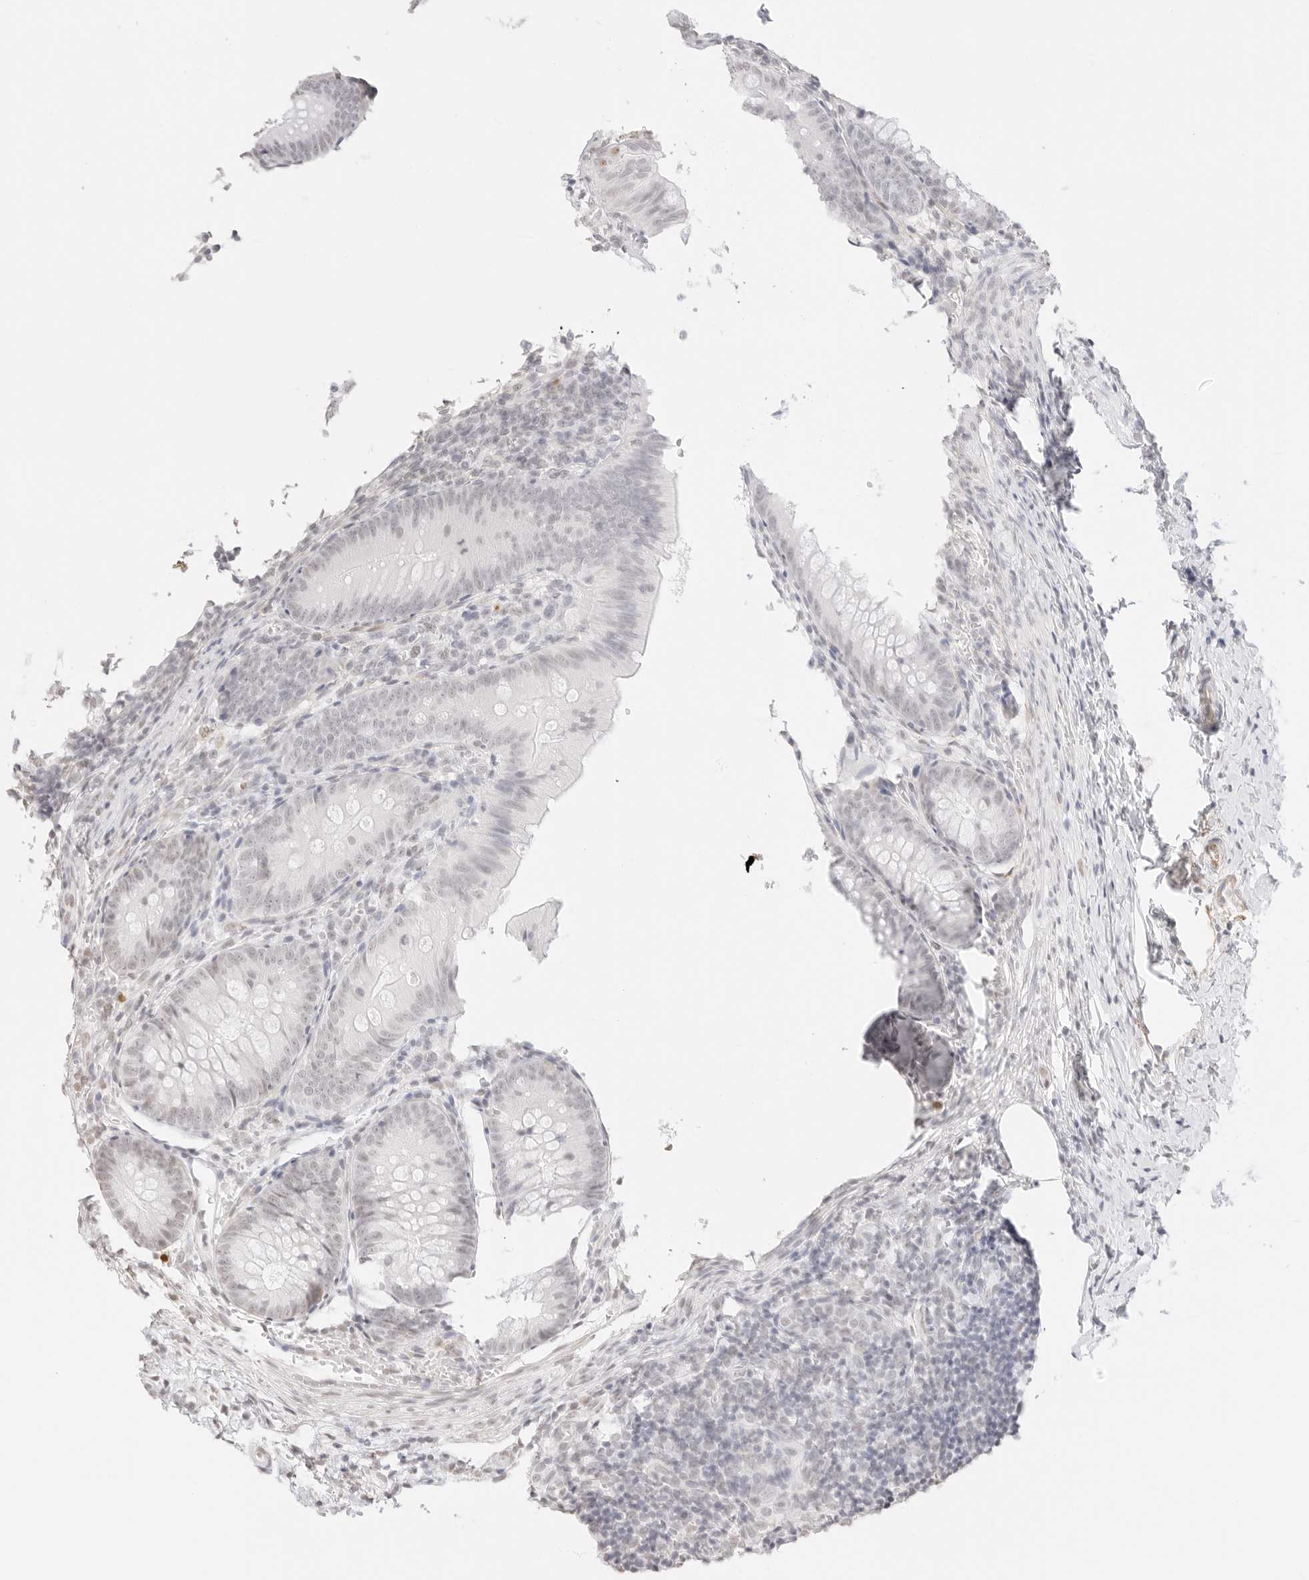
{"staining": {"intensity": "negative", "quantity": "none", "location": "none"}, "tissue": "appendix", "cell_type": "Glandular cells", "image_type": "normal", "snomed": [{"axis": "morphology", "description": "Normal tissue, NOS"}, {"axis": "topography", "description": "Appendix"}], "caption": "IHC micrograph of unremarkable human appendix stained for a protein (brown), which shows no positivity in glandular cells. (DAB (3,3'-diaminobenzidine) immunohistochemistry with hematoxylin counter stain).", "gene": "FBLN5", "patient": {"sex": "male", "age": 1}}